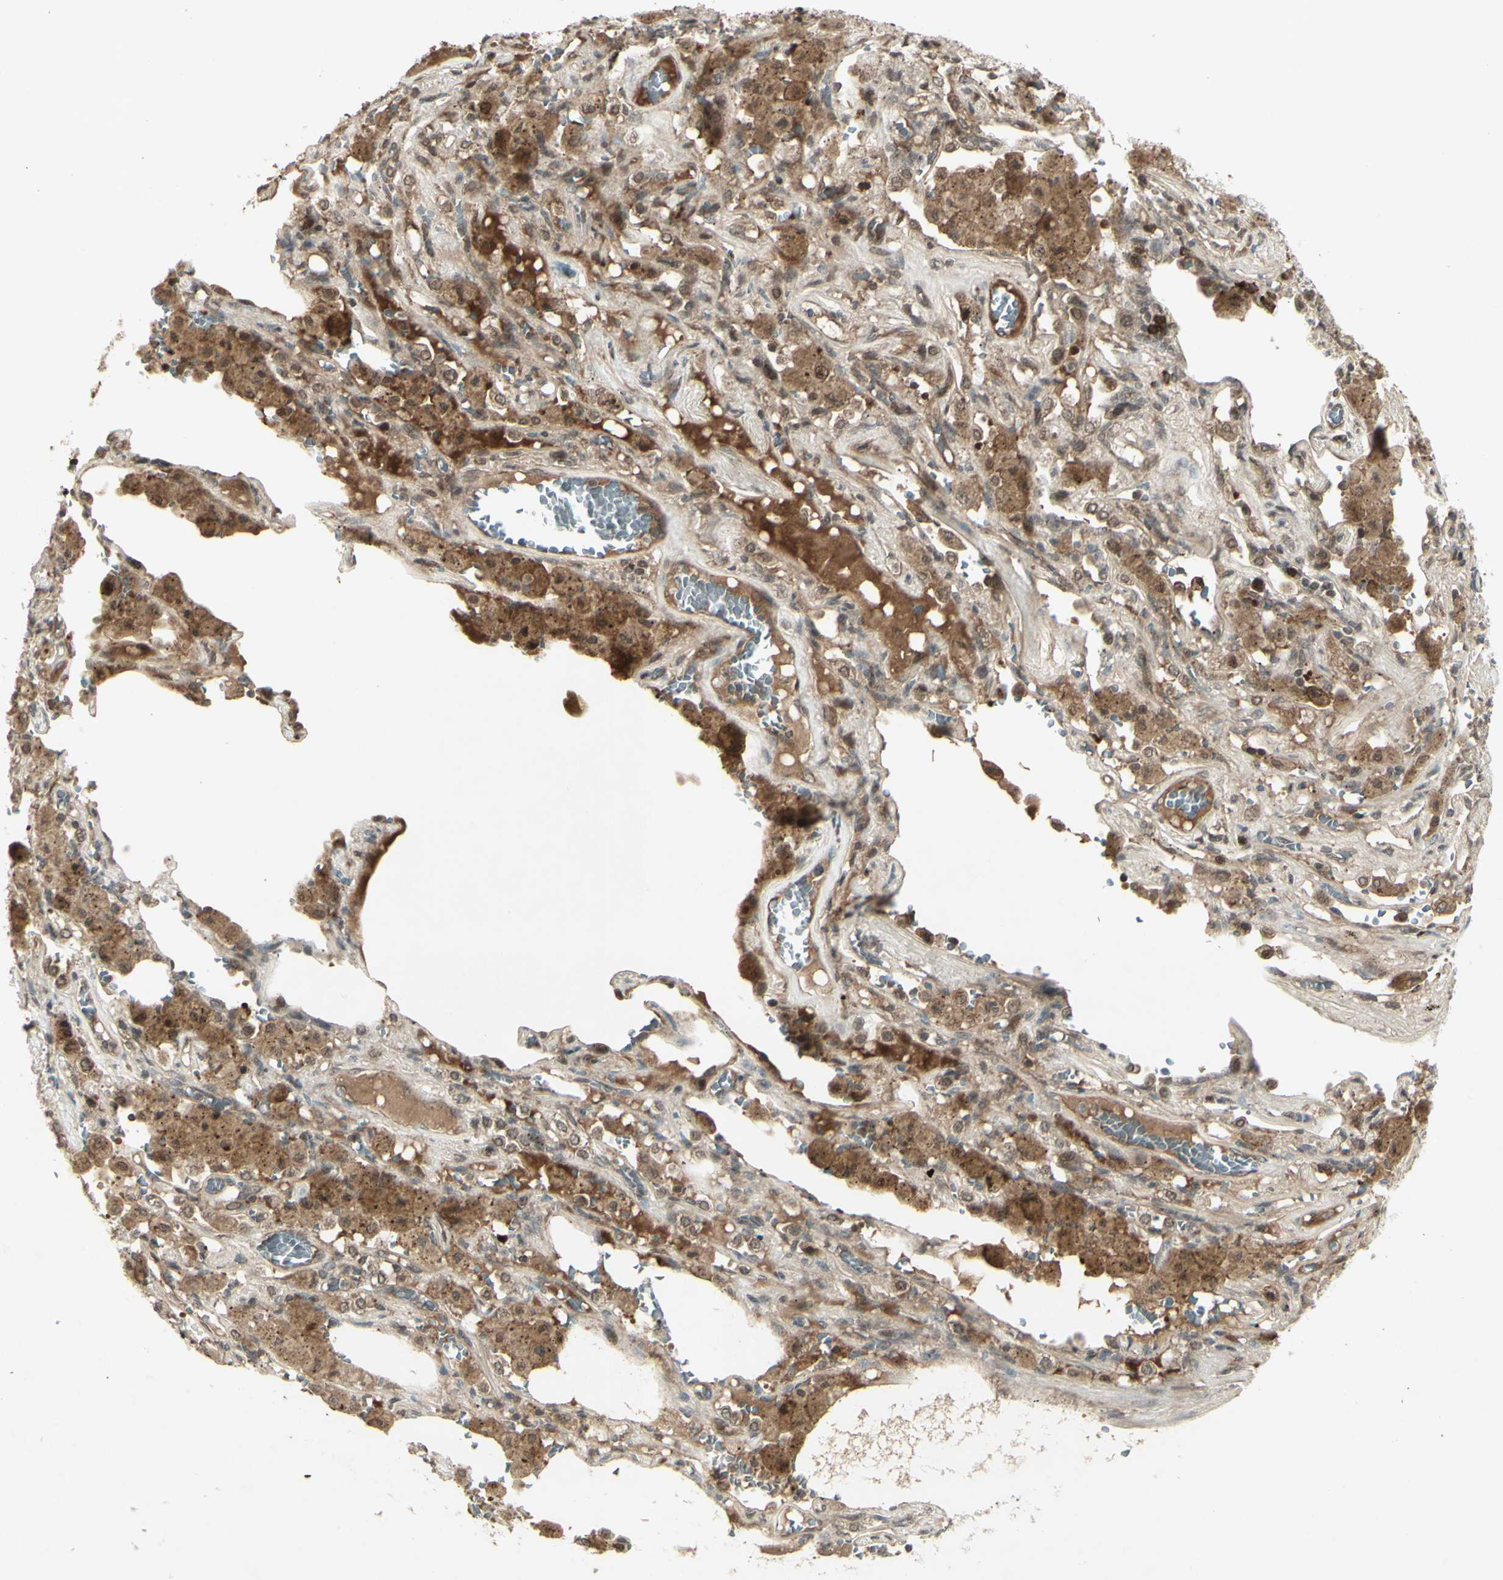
{"staining": {"intensity": "moderate", "quantity": ">75%", "location": "cytoplasmic/membranous,nuclear"}, "tissue": "lung cancer", "cell_type": "Tumor cells", "image_type": "cancer", "snomed": [{"axis": "morphology", "description": "Squamous cell carcinoma, NOS"}, {"axis": "topography", "description": "Lung"}], "caption": "DAB (3,3'-diaminobenzidine) immunohistochemical staining of lung cancer exhibits moderate cytoplasmic/membranous and nuclear protein expression in about >75% of tumor cells.", "gene": "BLNK", "patient": {"sex": "male", "age": 57}}